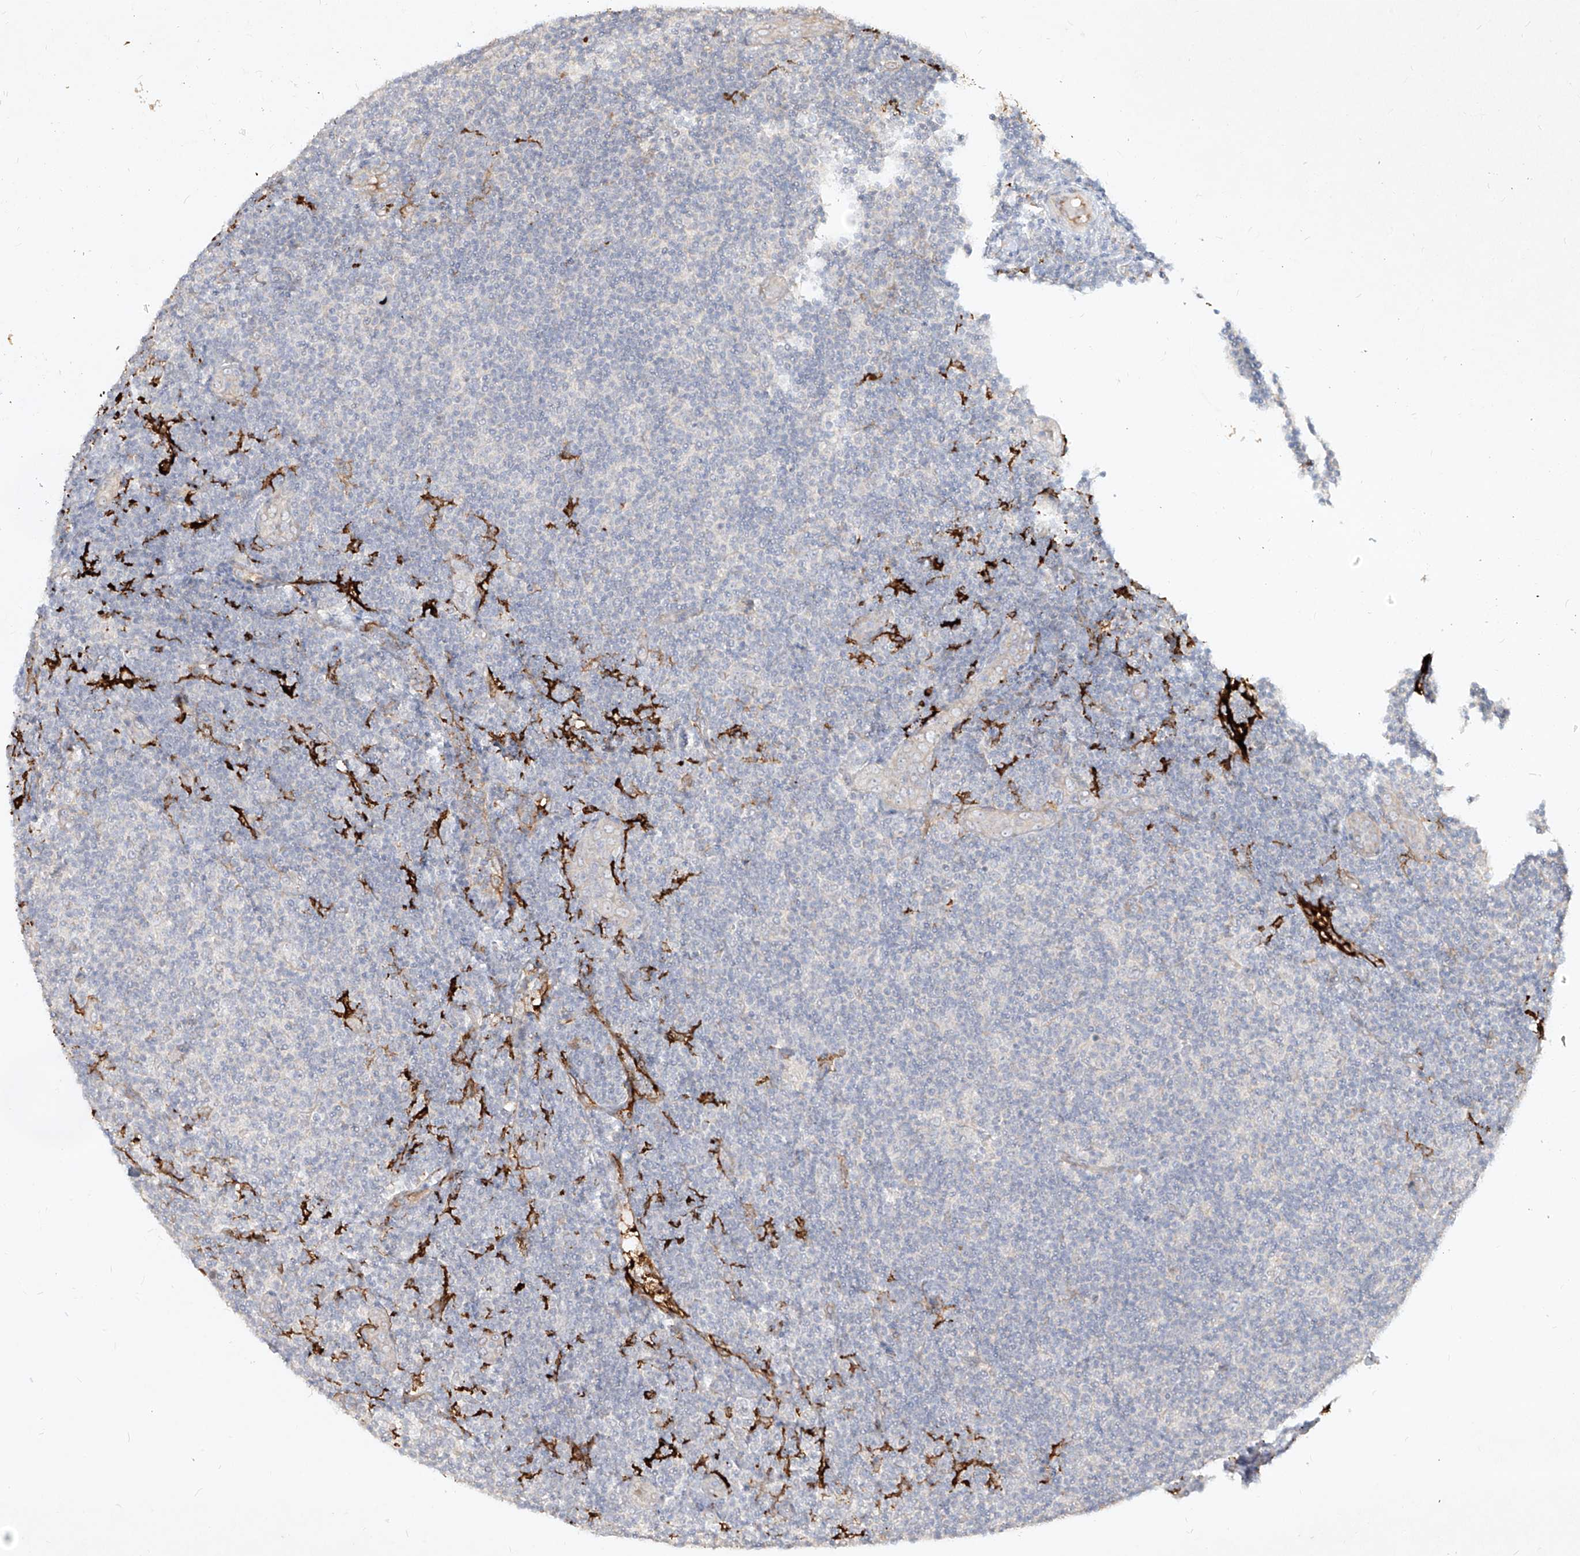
{"staining": {"intensity": "negative", "quantity": "none", "location": "none"}, "tissue": "lymphoma", "cell_type": "Tumor cells", "image_type": "cancer", "snomed": [{"axis": "morphology", "description": "Malignant lymphoma, non-Hodgkin's type, Low grade"}, {"axis": "topography", "description": "Lymph node"}], "caption": "A high-resolution image shows immunohistochemistry staining of lymphoma, which exhibits no significant positivity in tumor cells.", "gene": "CD209", "patient": {"sex": "male", "age": 83}}